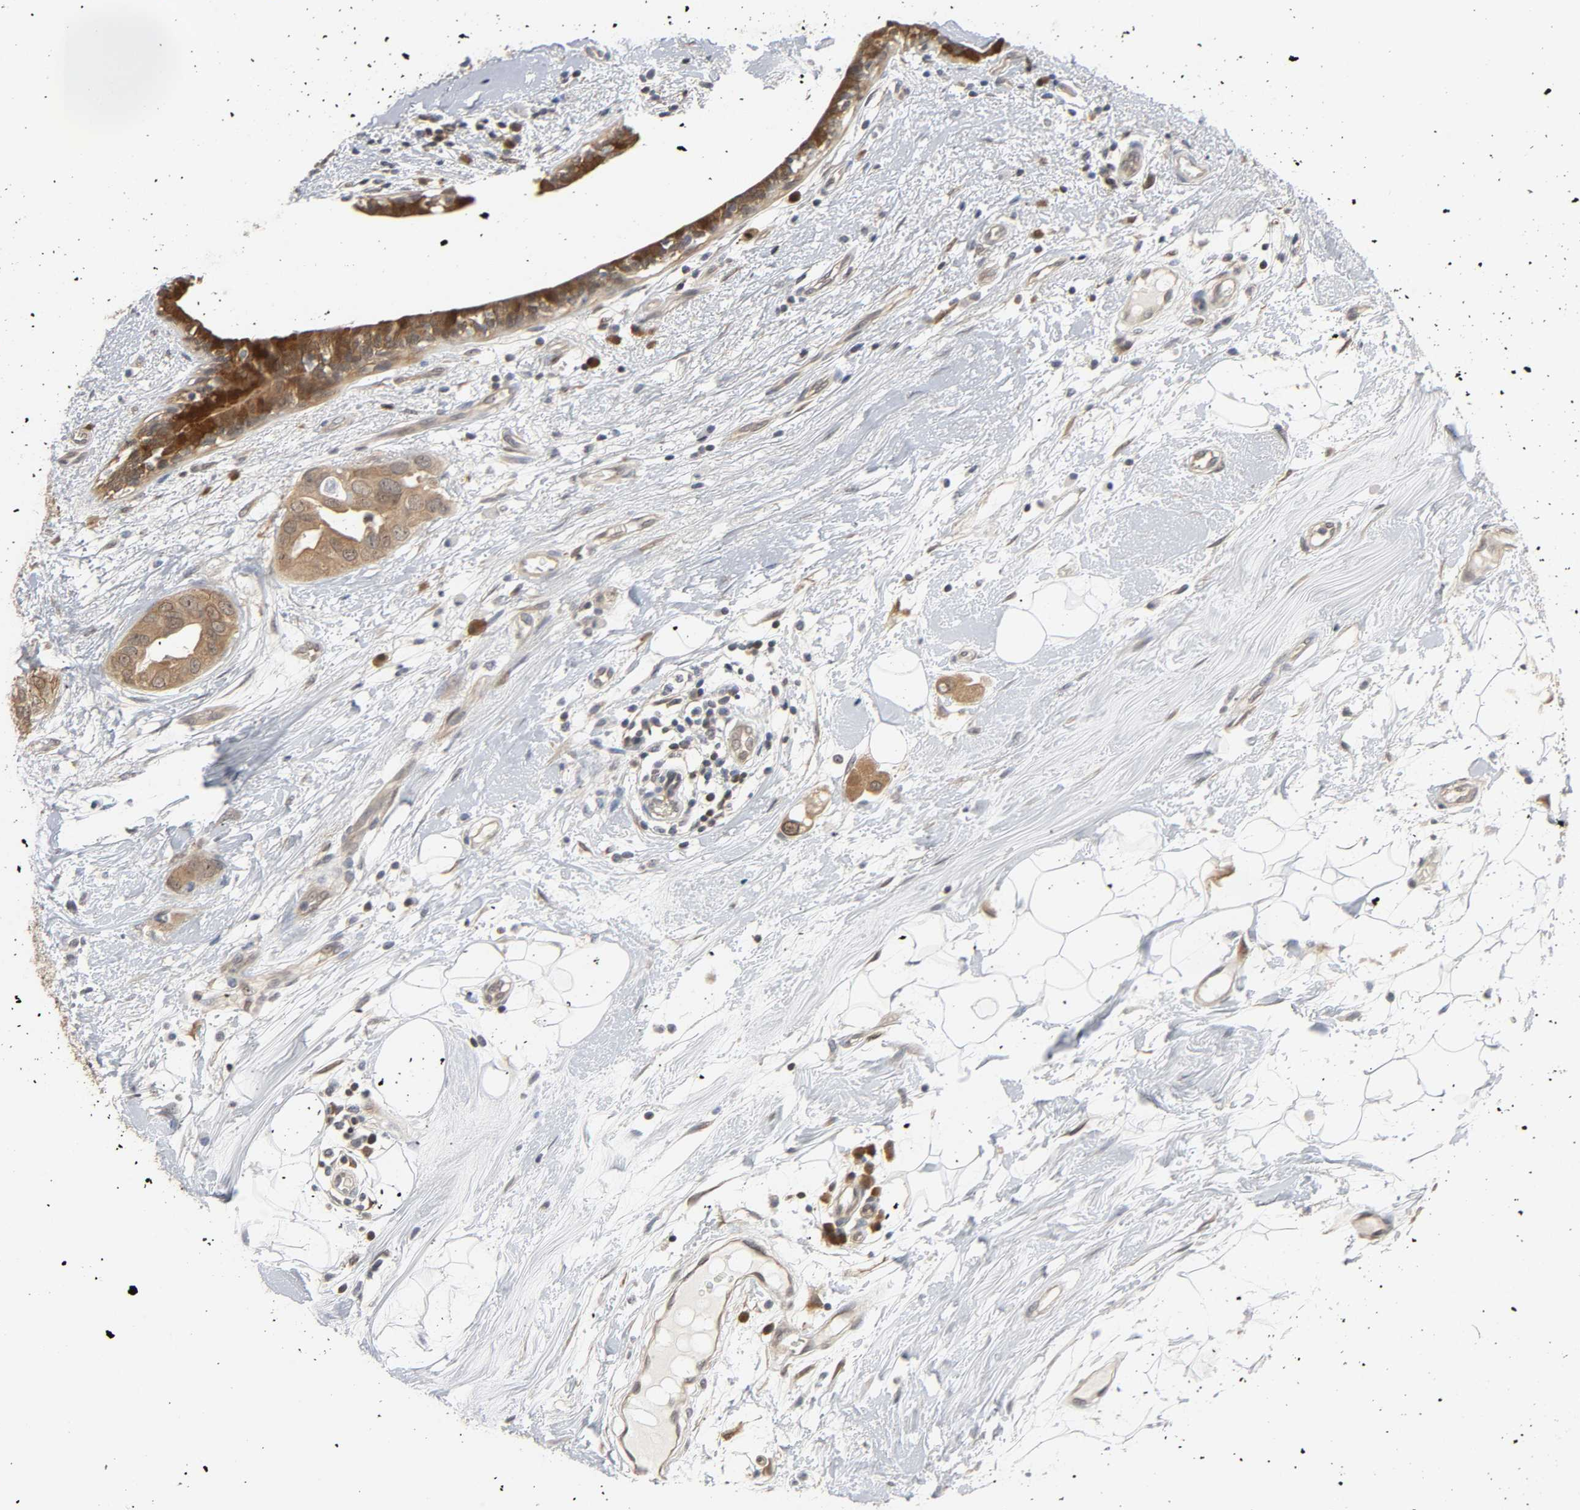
{"staining": {"intensity": "moderate", "quantity": ">75%", "location": "cytoplasmic/membranous"}, "tissue": "breast cancer", "cell_type": "Tumor cells", "image_type": "cancer", "snomed": [{"axis": "morphology", "description": "Duct carcinoma"}, {"axis": "topography", "description": "Breast"}], "caption": "Brown immunohistochemical staining in infiltrating ductal carcinoma (breast) reveals moderate cytoplasmic/membranous staining in approximately >75% of tumor cells.", "gene": "MIF", "patient": {"sex": "female", "age": 40}}